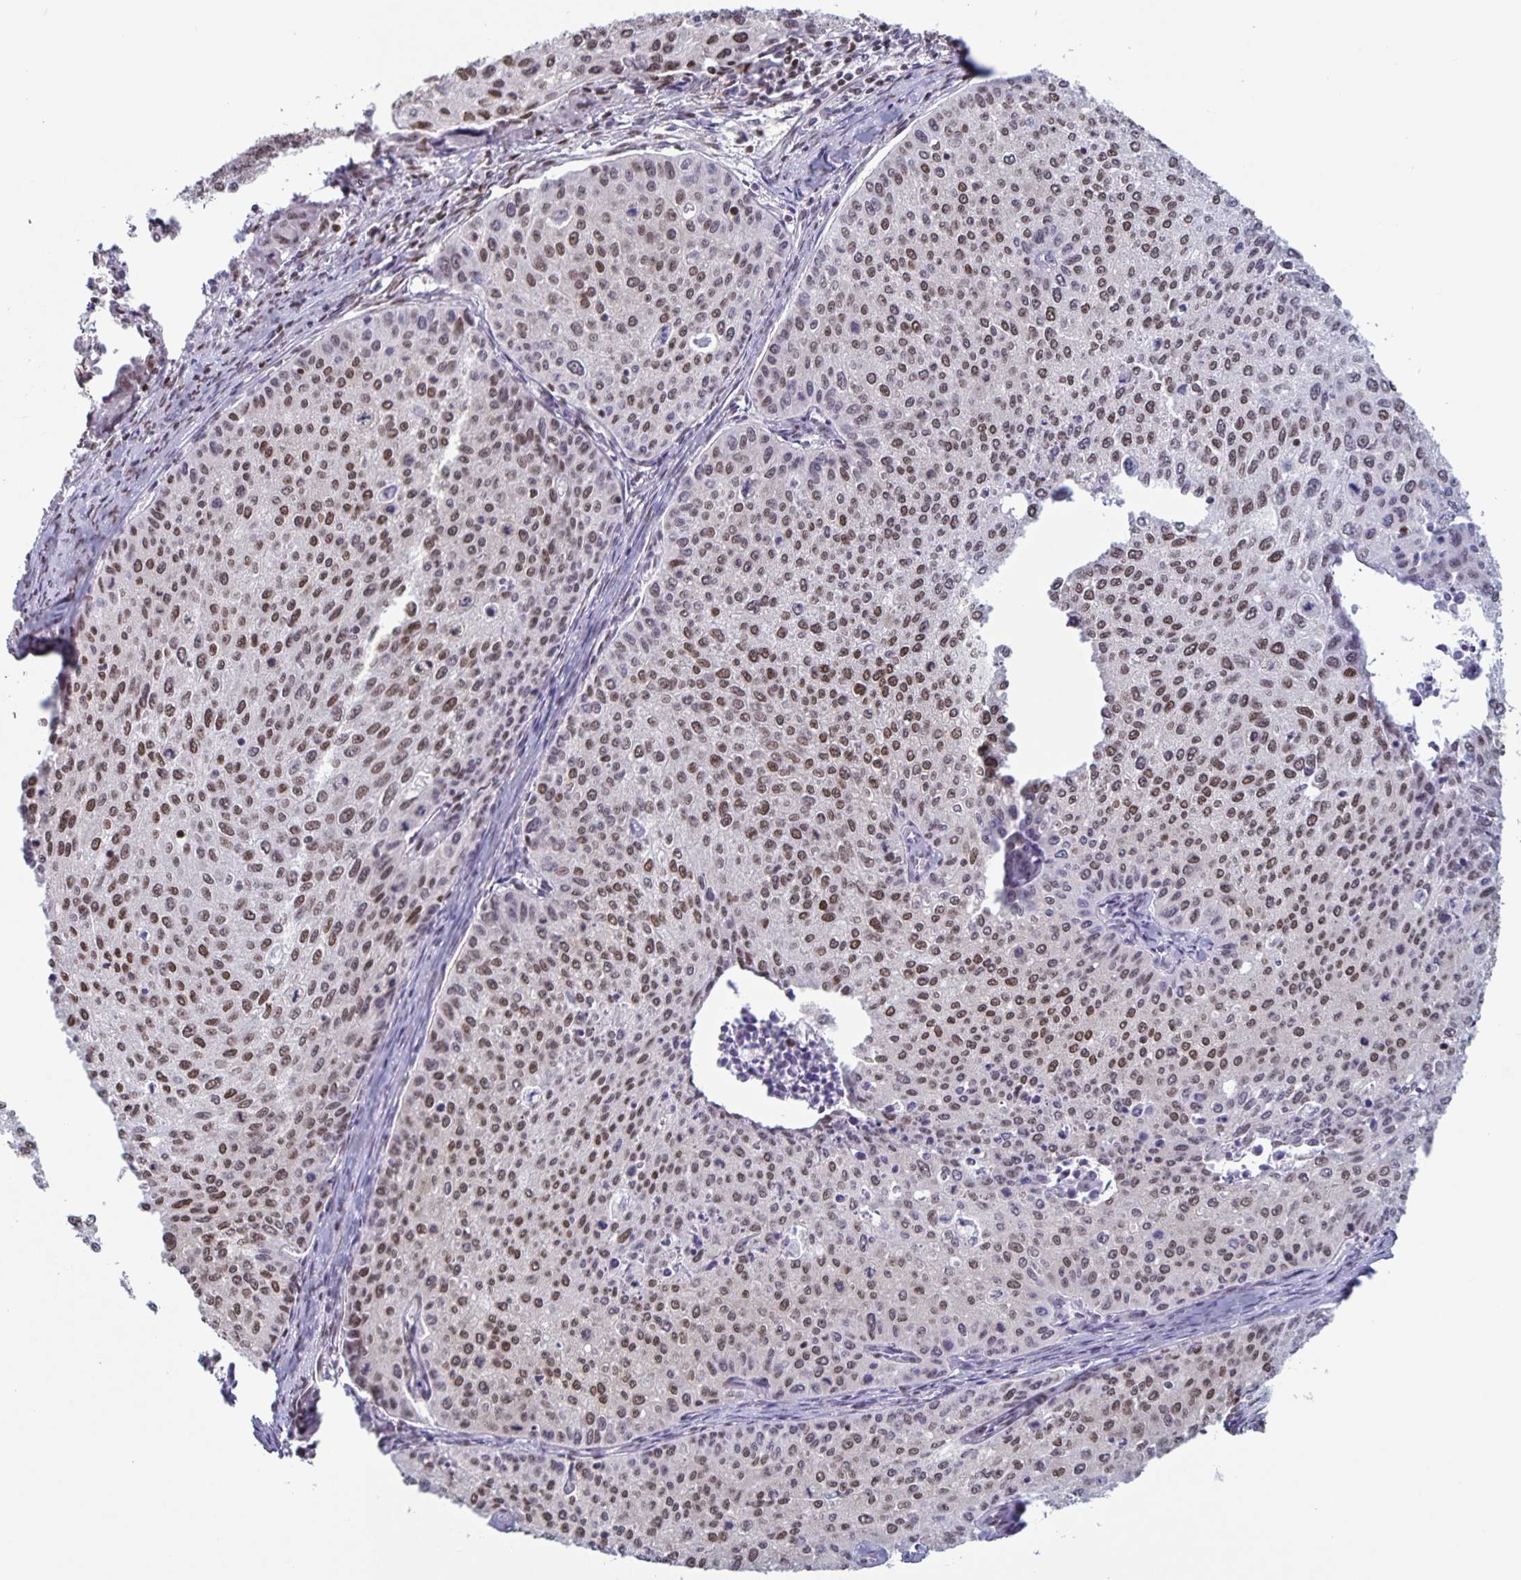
{"staining": {"intensity": "moderate", "quantity": ">75%", "location": "nuclear"}, "tissue": "cervical cancer", "cell_type": "Tumor cells", "image_type": "cancer", "snomed": [{"axis": "morphology", "description": "Squamous cell carcinoma, NOS"}, {"axis": "topography", "description": "Cervix"}], "caption": "High-power microscopy captured an immunohistochemistry histopathology image of squamous cell carcinoma (cervical), revealing moderate nuclear expression in approximately >75% of tumor cells.", "gene": "JUND", "patient": {"sex": "female", "age": 38}}